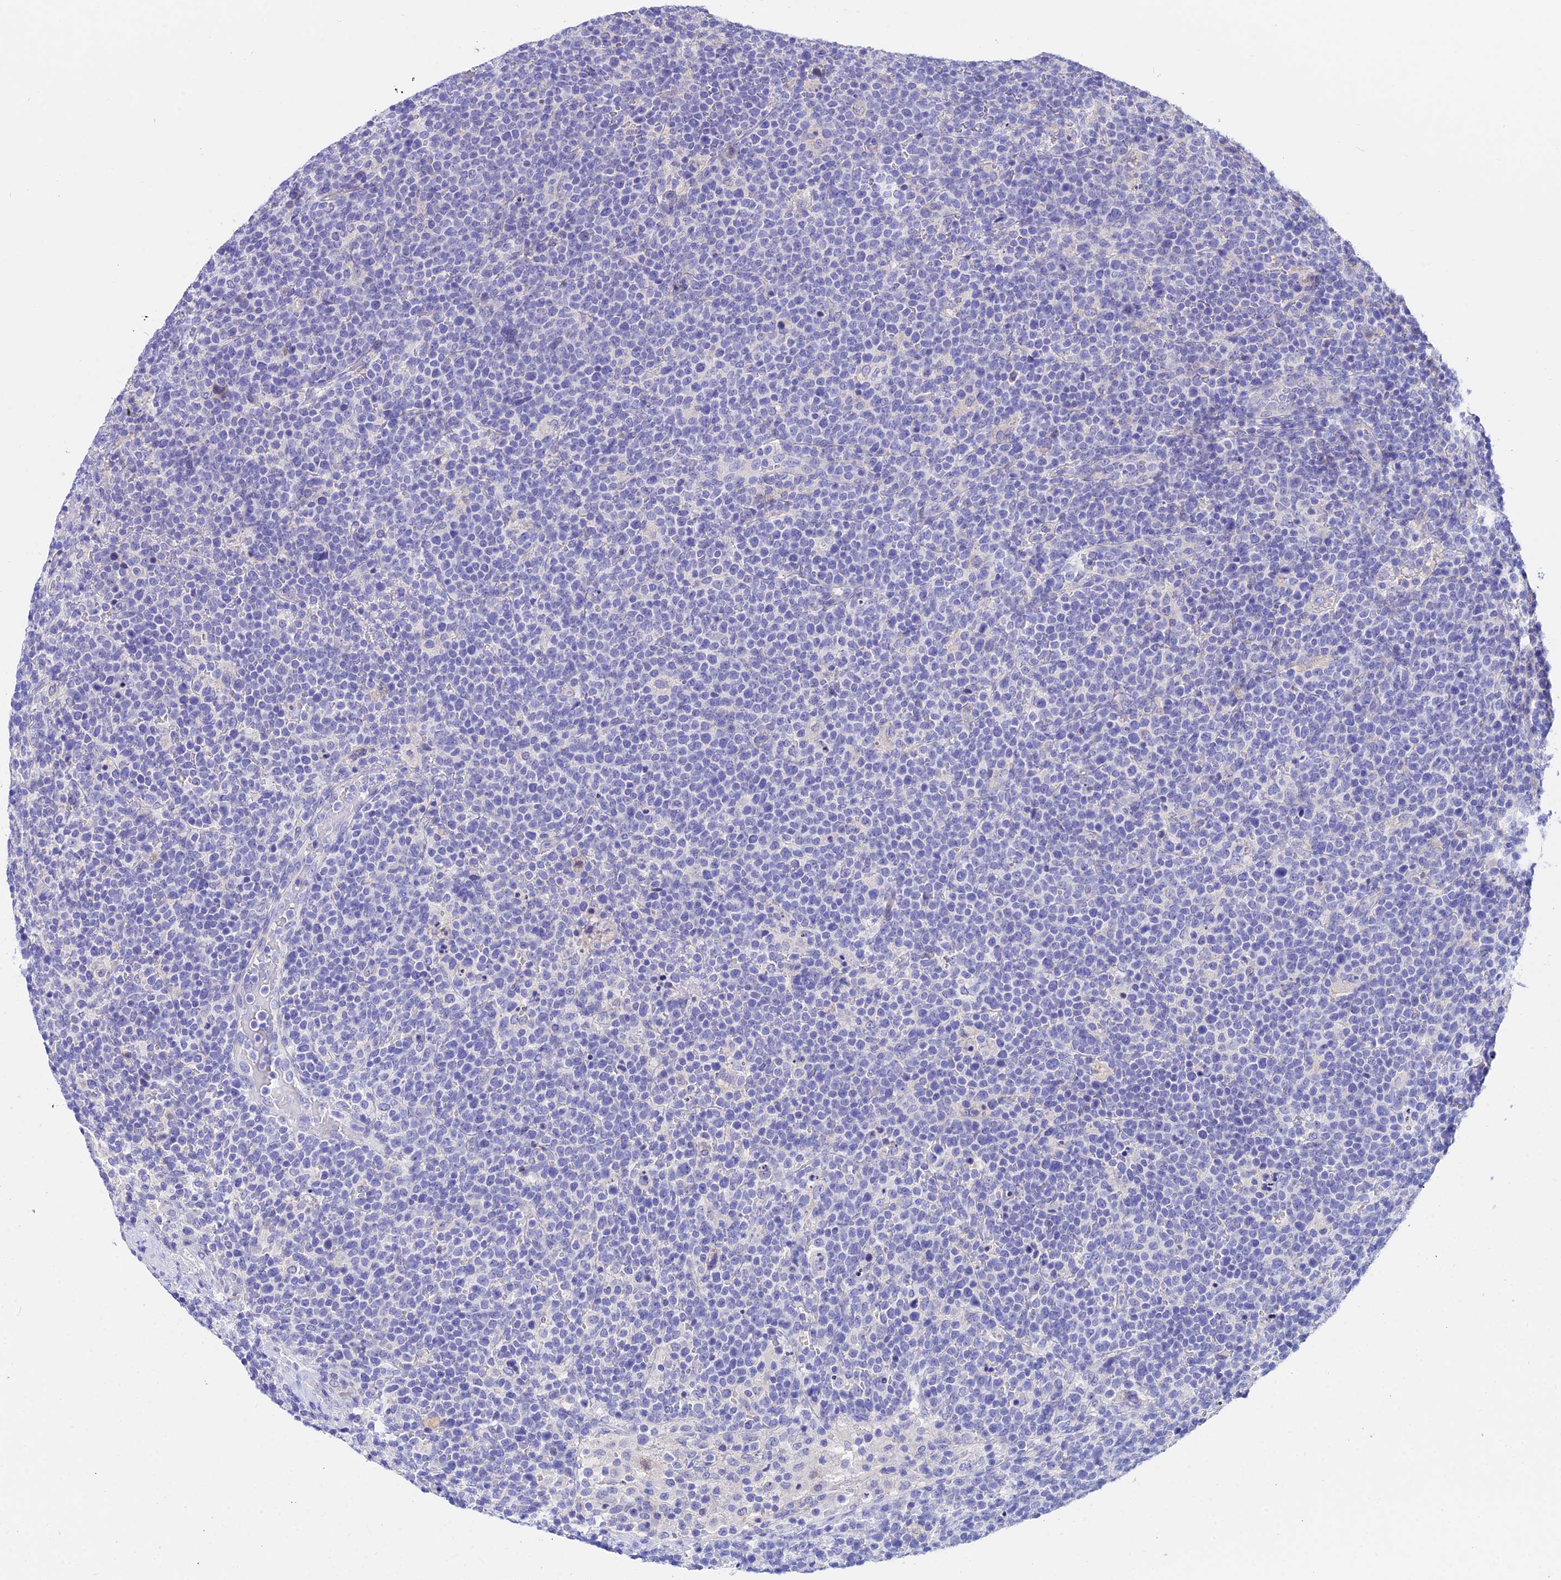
{"staining": {"intensity": "negative", "quantity": "none", "location": "none"}, "tissue": "lymphoma", "cell_type": "Tumor cells", "image_type": "cancer", "snomed": [{"axis": "morphology", "description": "Malignant lymphoma, non-Hodgkin's type, High grade"}, {"axis": "topography", "description": "Lymph node"}], "caption": "An IHC image of lymphoma is shown. There is no staining in tumor cells of lymphoma.", "gene": "CEP41", "patient": {"sex": "male", "age": 61}}